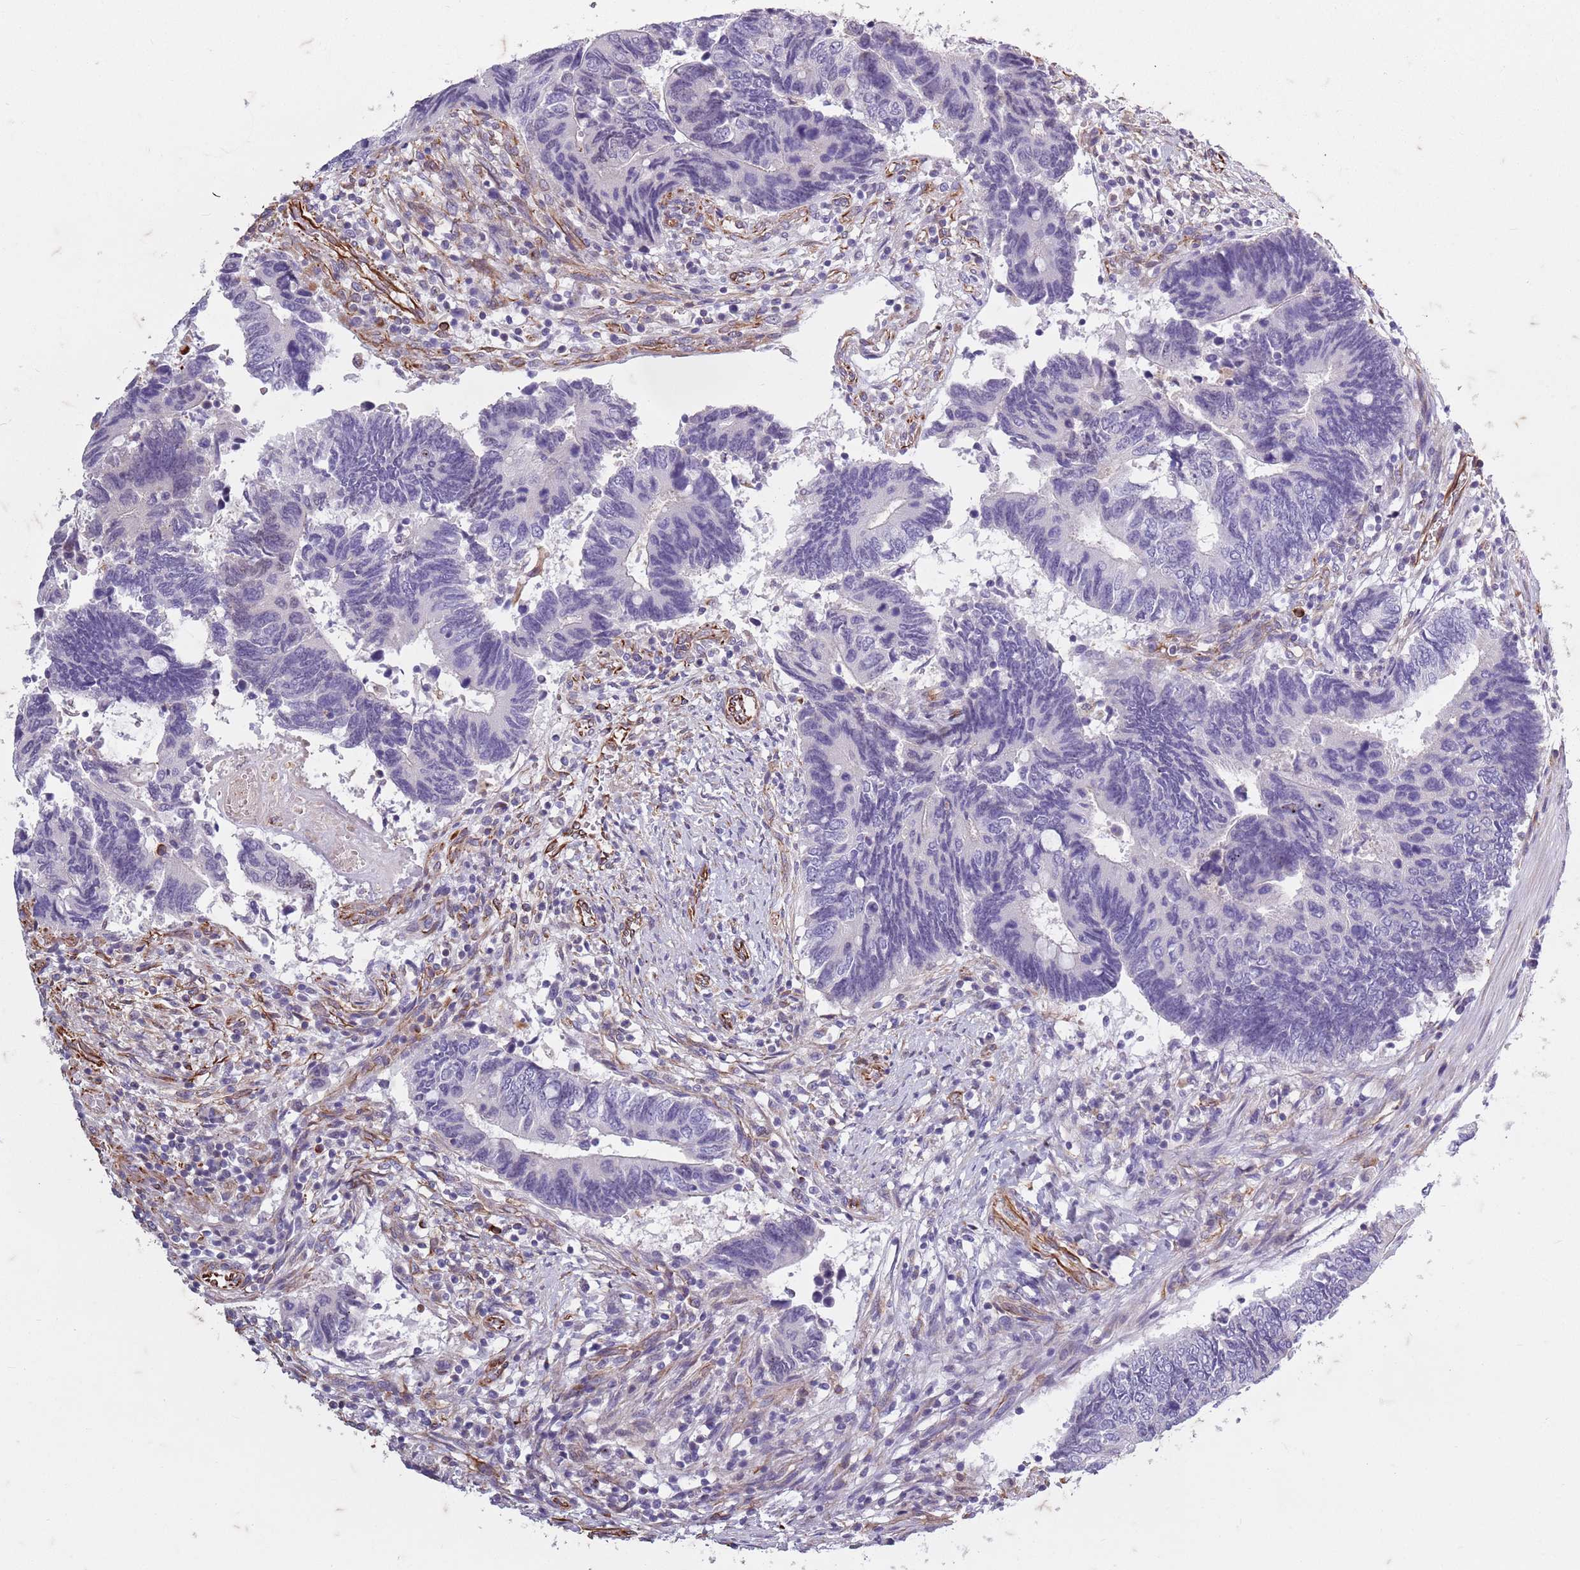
{"staining": {"intensity": "negative", "quantity": "none", "location": "none"}, "tissue": "colorectal cancer", "cell_type": "Tumor cells", "image_type": "cancer", "snomed": [{"axis": "morphology", "description": "Adenocarcinoma, NOS"}, {"axis": "topography", "description": "Colon"}], "caption": "There is no significant staining in tumor cells of colorectal cancer (adenocarcinoma).", "gene": "TAS2R38", "patient": {"sex": "male", "age": 87}}